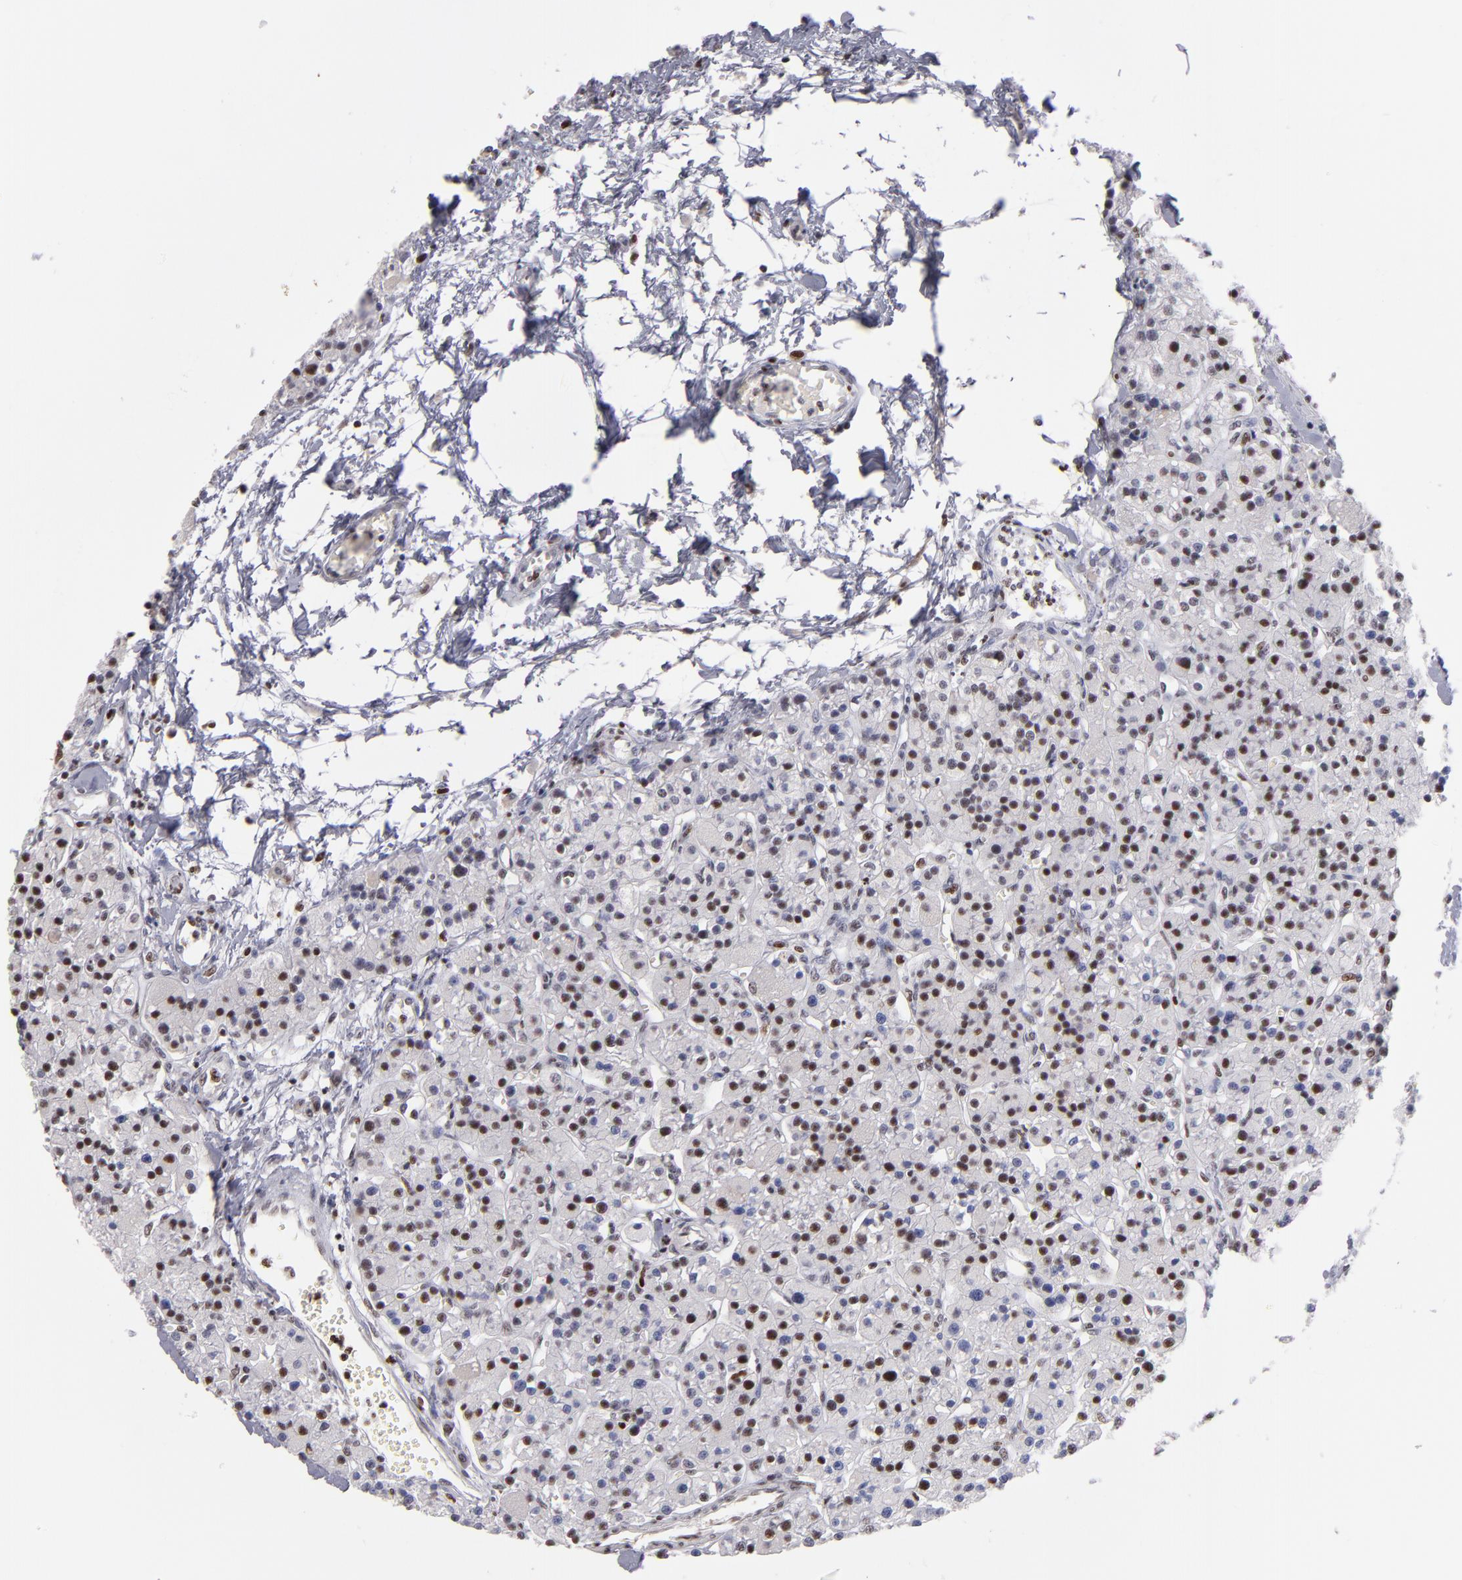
{"staining": {"intensity": "moderate", "quantity": "25%-75%", "location": "nuclear"}, "tissue": "parathyroid gland", "cell_type": "Glandular cells", "image_type": "normal", "snomed": [{"axis": "morphology", "description": "Normal tissue, NOS"}, {"axis": "topography", "description": "Parathyroid gland"}], "caption": "The photomicrograph displays immunohistochemical staining of unremarkable parathyroid gland. There is moderate nuclear positivity is identified in about 25%-75% of glandular cells.", "gene": "POLA1", "patient": {"sex": "female", "age": 58}}